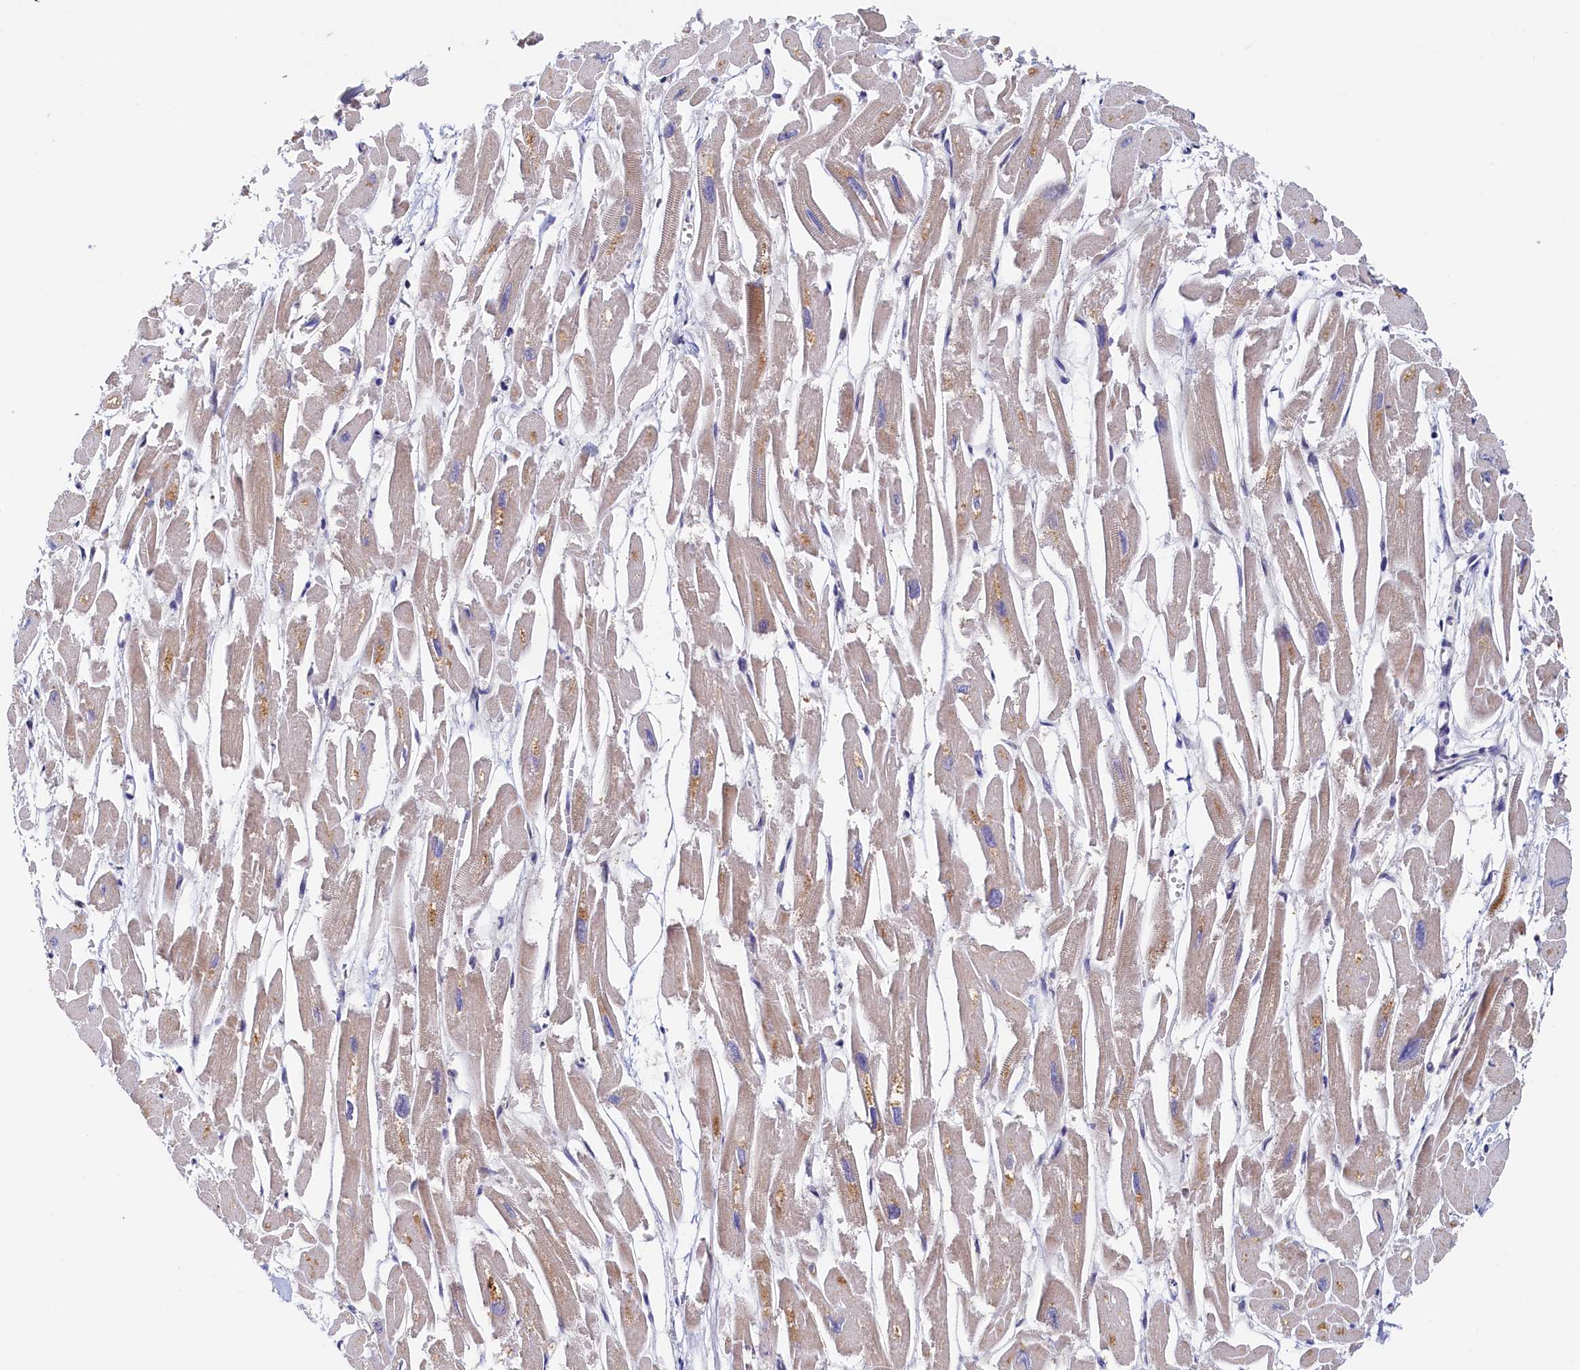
{"staining": {"intensity": "moderate", "quantity": "<25%", "location": "cytoplasmic/membranous"}, "tissue": "heart muscle", "cell_type": "Cardiomyocytes", "image_type": "normal", "snomed": [{"axis": "morphology", "description": "Normal tissue, NOS"}, {"axis": "topography", "description": "Heart"}], "caption": "Immunohistochemistry (IHC) of benign heart muscle displays low levels of moderate cytoplasmic/membranous positivity in about <25% of cardiomyocytes.", "gene": "PAAF1", "patient": {"sex": "male", "age": 54}}